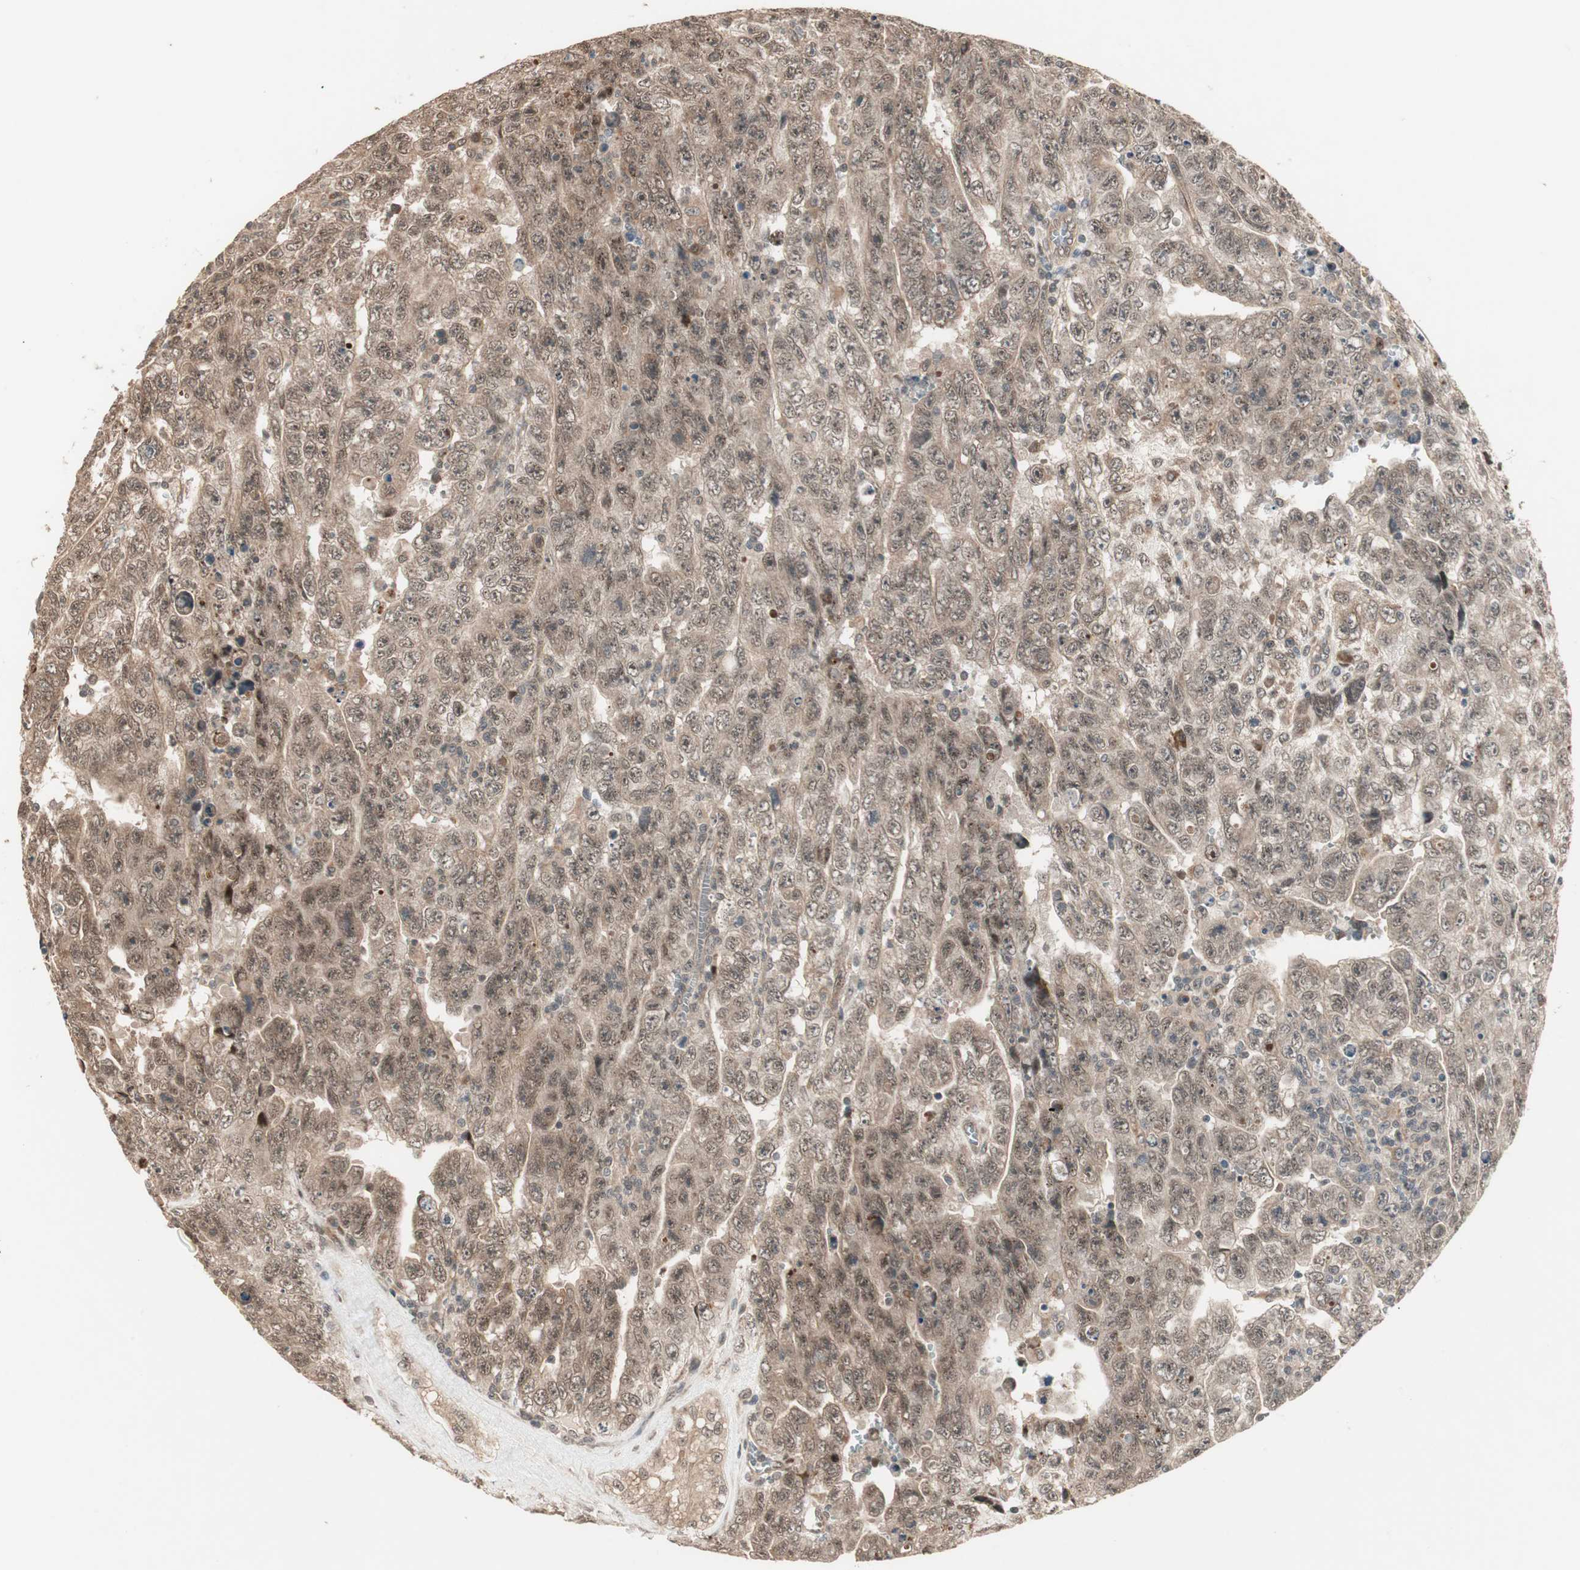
{"staining": {"intensity": "weak", "quantity": ">75%", "location": "cytoplasmic/membranous,nuclear"}, "tissue": "testis cancer", "cell_type": "Tumor cells", "image_type": "cancer", "snomed": [{"axis": "morphology", "description": "Carcinoma, Embryonal, NOS"}, {"axis": "topography", "description": "Testis"}], "caption": "A low amount of weak cytoplasmic/membranous and nuclear expression is identified in approximately >75% of tumor cells in testis cancer tissue.", "gene": "ZSCAN31", "patient": {"sex": "male", "age": 28}}